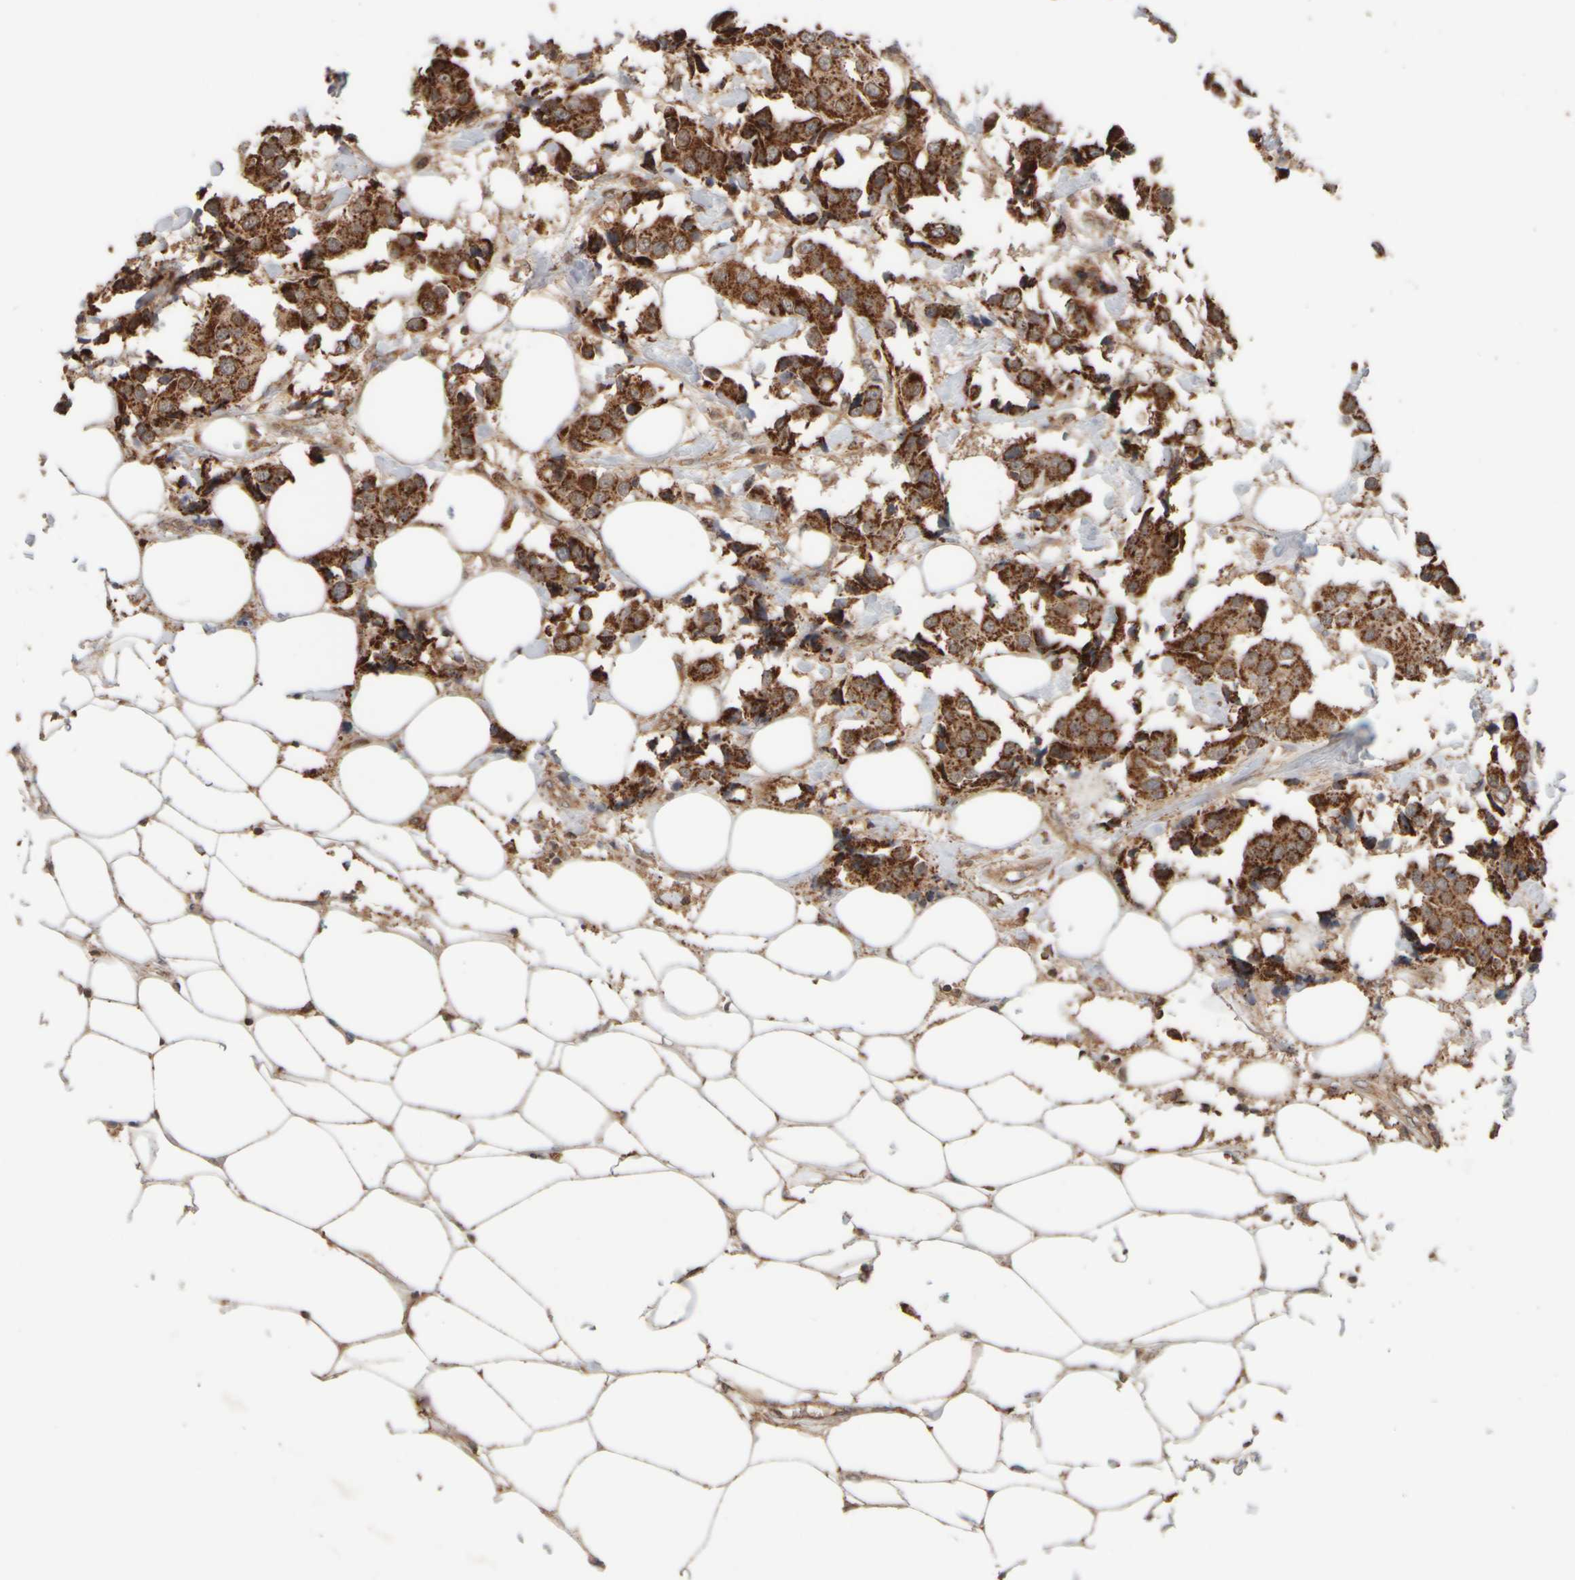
{"staining": {"intensity": "strong", "quantity": ">75%", "location": "cytoplasmic/membranous"}, "tissue": "breast cancer", "cell_type": "Tumor cells", "image_type": "cancer", "snomed": [{"axis": "morphology", "description": "Normal tissue, NOS"}, {"axis": "morphology", "description": "Duct carcinoma"}, {"axis": "topography", "description": "Breast"}], "caption": "Protein expression analysis of human invasive ductal carcinoma (breast) reveals strong cytoplasmic/membranous expression in about >75% of tumor cells.", "gene": "EIF2B3", "patient": {"sex": "female", "age": 39}}